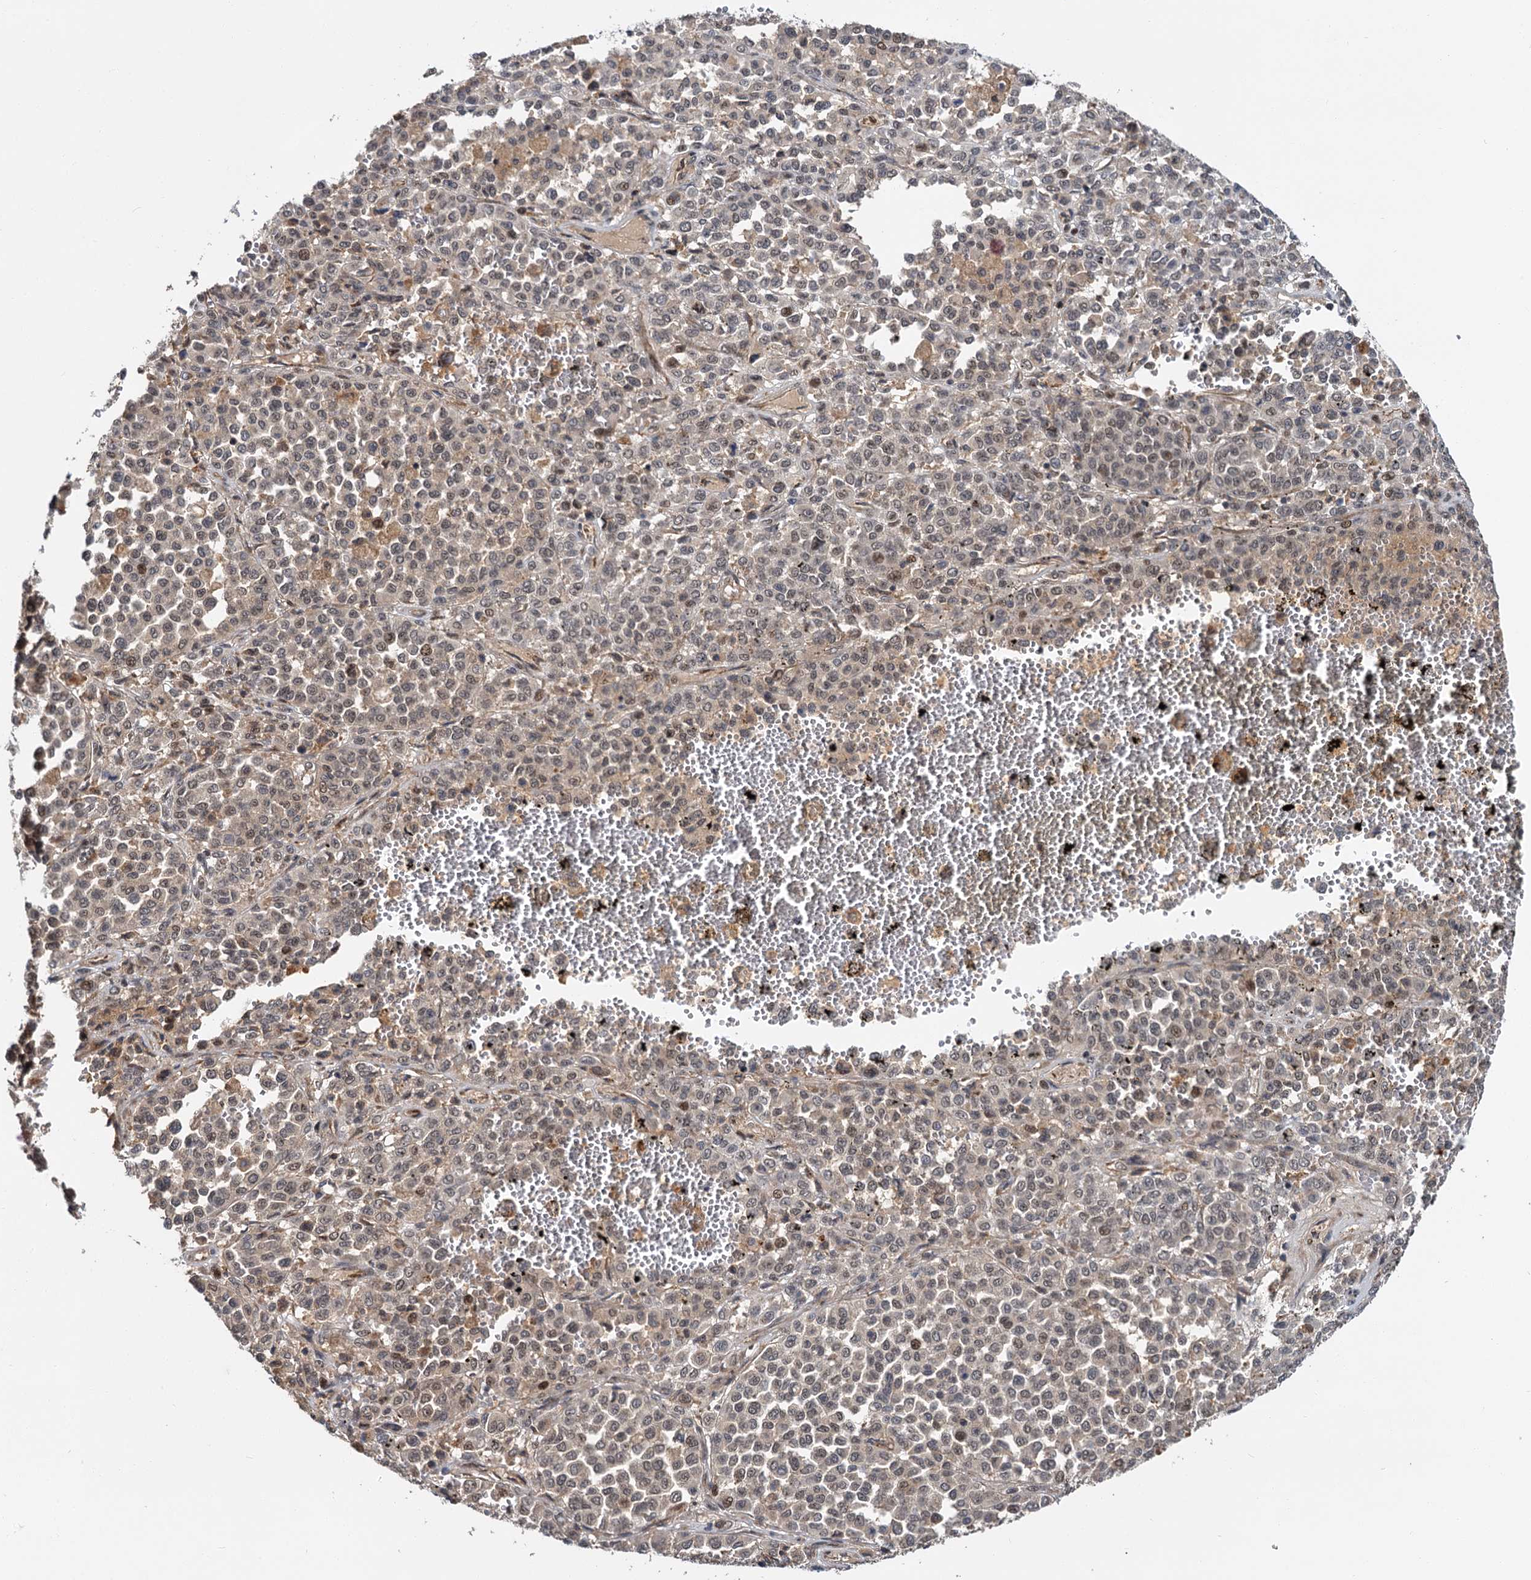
{"staining": {"intensity": "weak", "quantity": "<25%", "location": "nuclear"}, "tissue": "melanoma", "cell_type": "Tumor cells", "image_type": "cancer", "snomed": [{"axis": "morphology", "description": "Malignant melanoma, Metastatic site"}, {"axis": "topography", "description": "Pancreas"}], "caption": "This is an immunohistochemistry (IHC) micrograph of human malignant melanoma (metastatic site). There is no positivity in tumor cells.", "gene": "MBD6", "patient": {"sex": "female", "age": 30}}